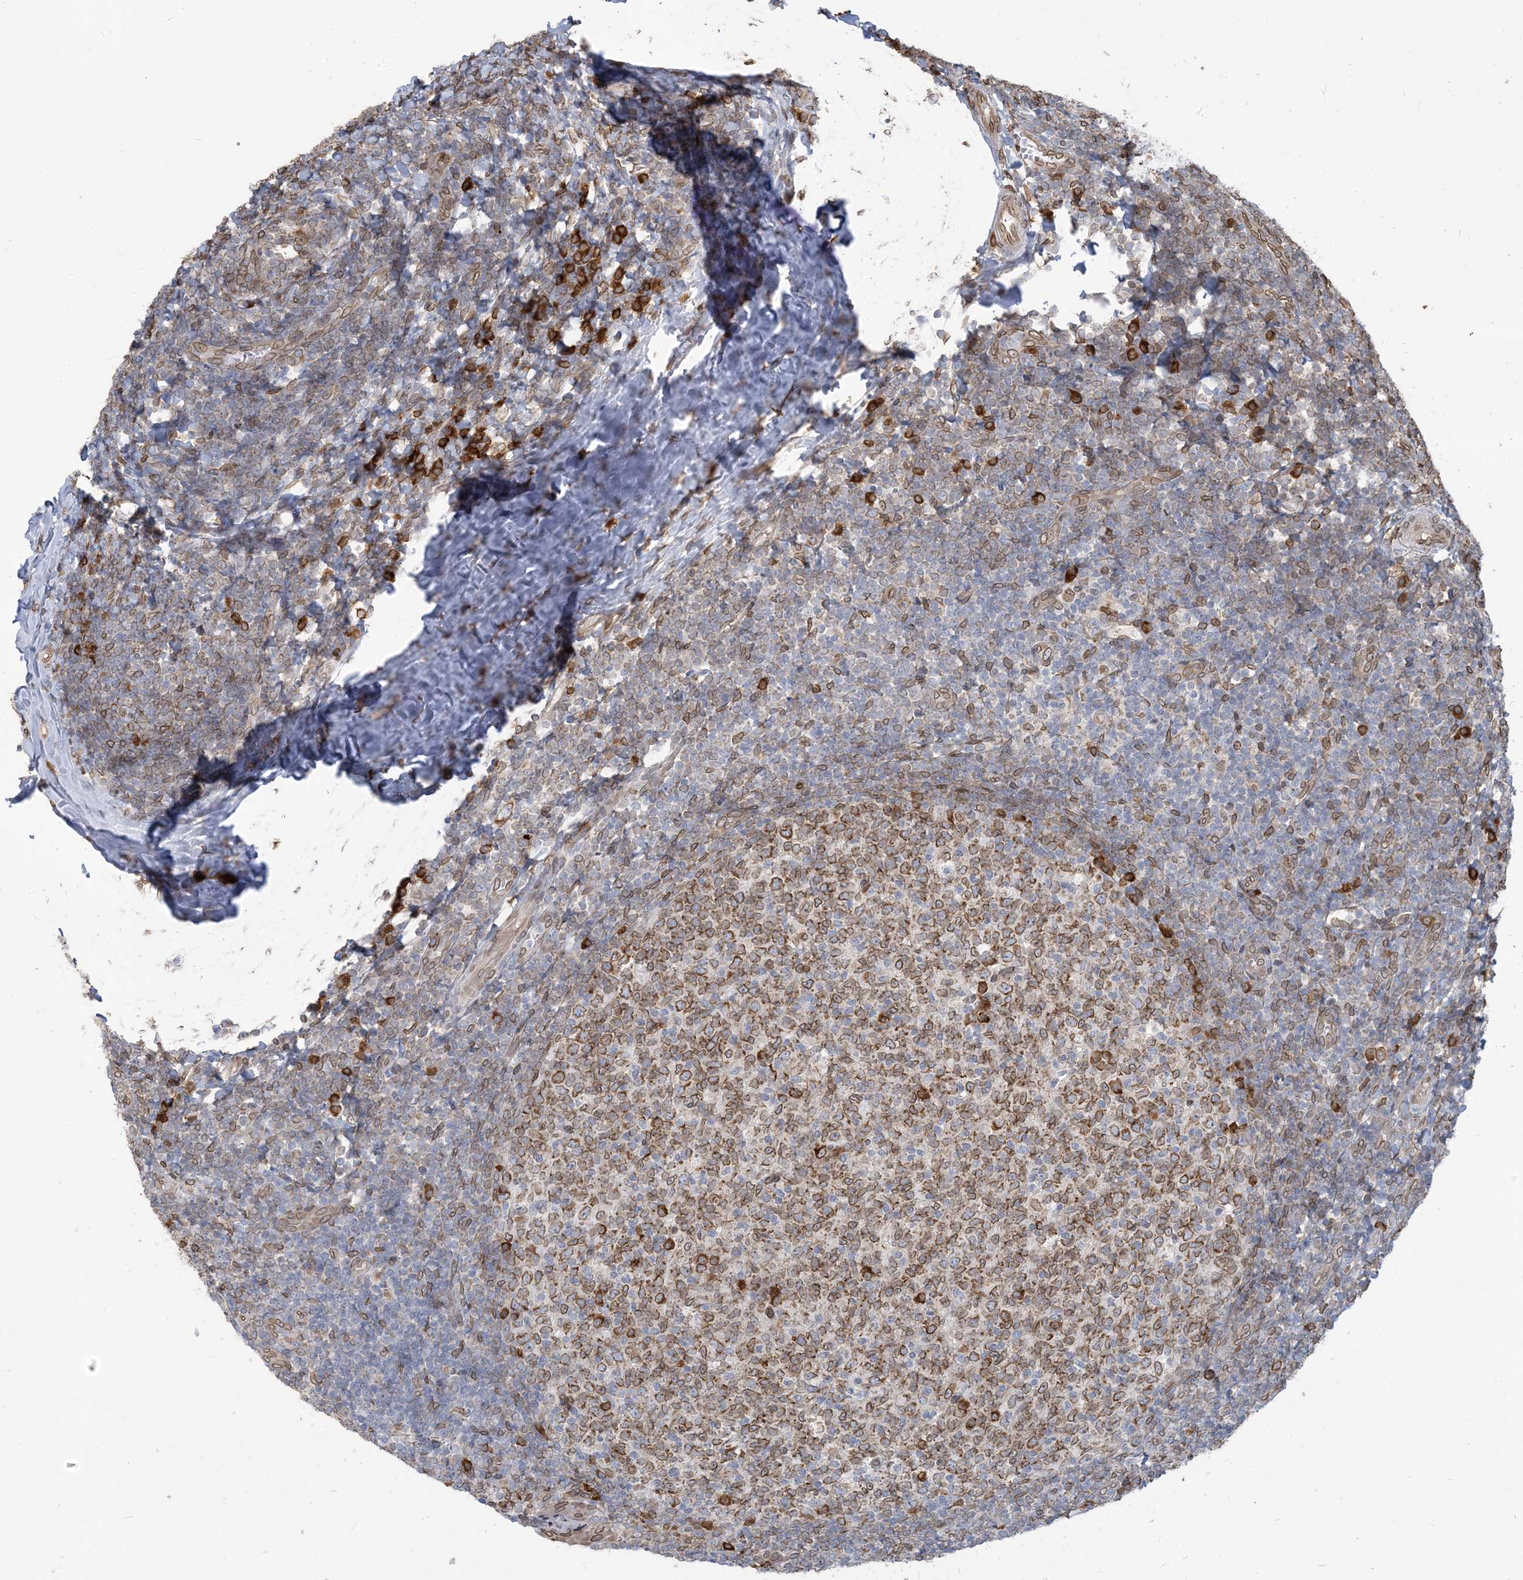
{"staining": {"intensity": "moderate", "quantity": ">75%", "location": "cytoplasmic/membranous,nuclear"}, "tissue": "tonsil", "cell_type": "Germinal center cells", "image_type": "normal", "snomed": [{"axis": "morphology", "description": "Normal tissue, NOS"}, {"axis": "topography", "description": "Tonsil"}], "caption": "Immunohistochemical staining of normal human tonsil demonstrates >75% levels of moderate cytoplasmic/membranous,nuclear protein positivity in approximately >75% of germinal center cells.", "gene": "WWP1", "patient": {"sex": "female", "age": 19}}